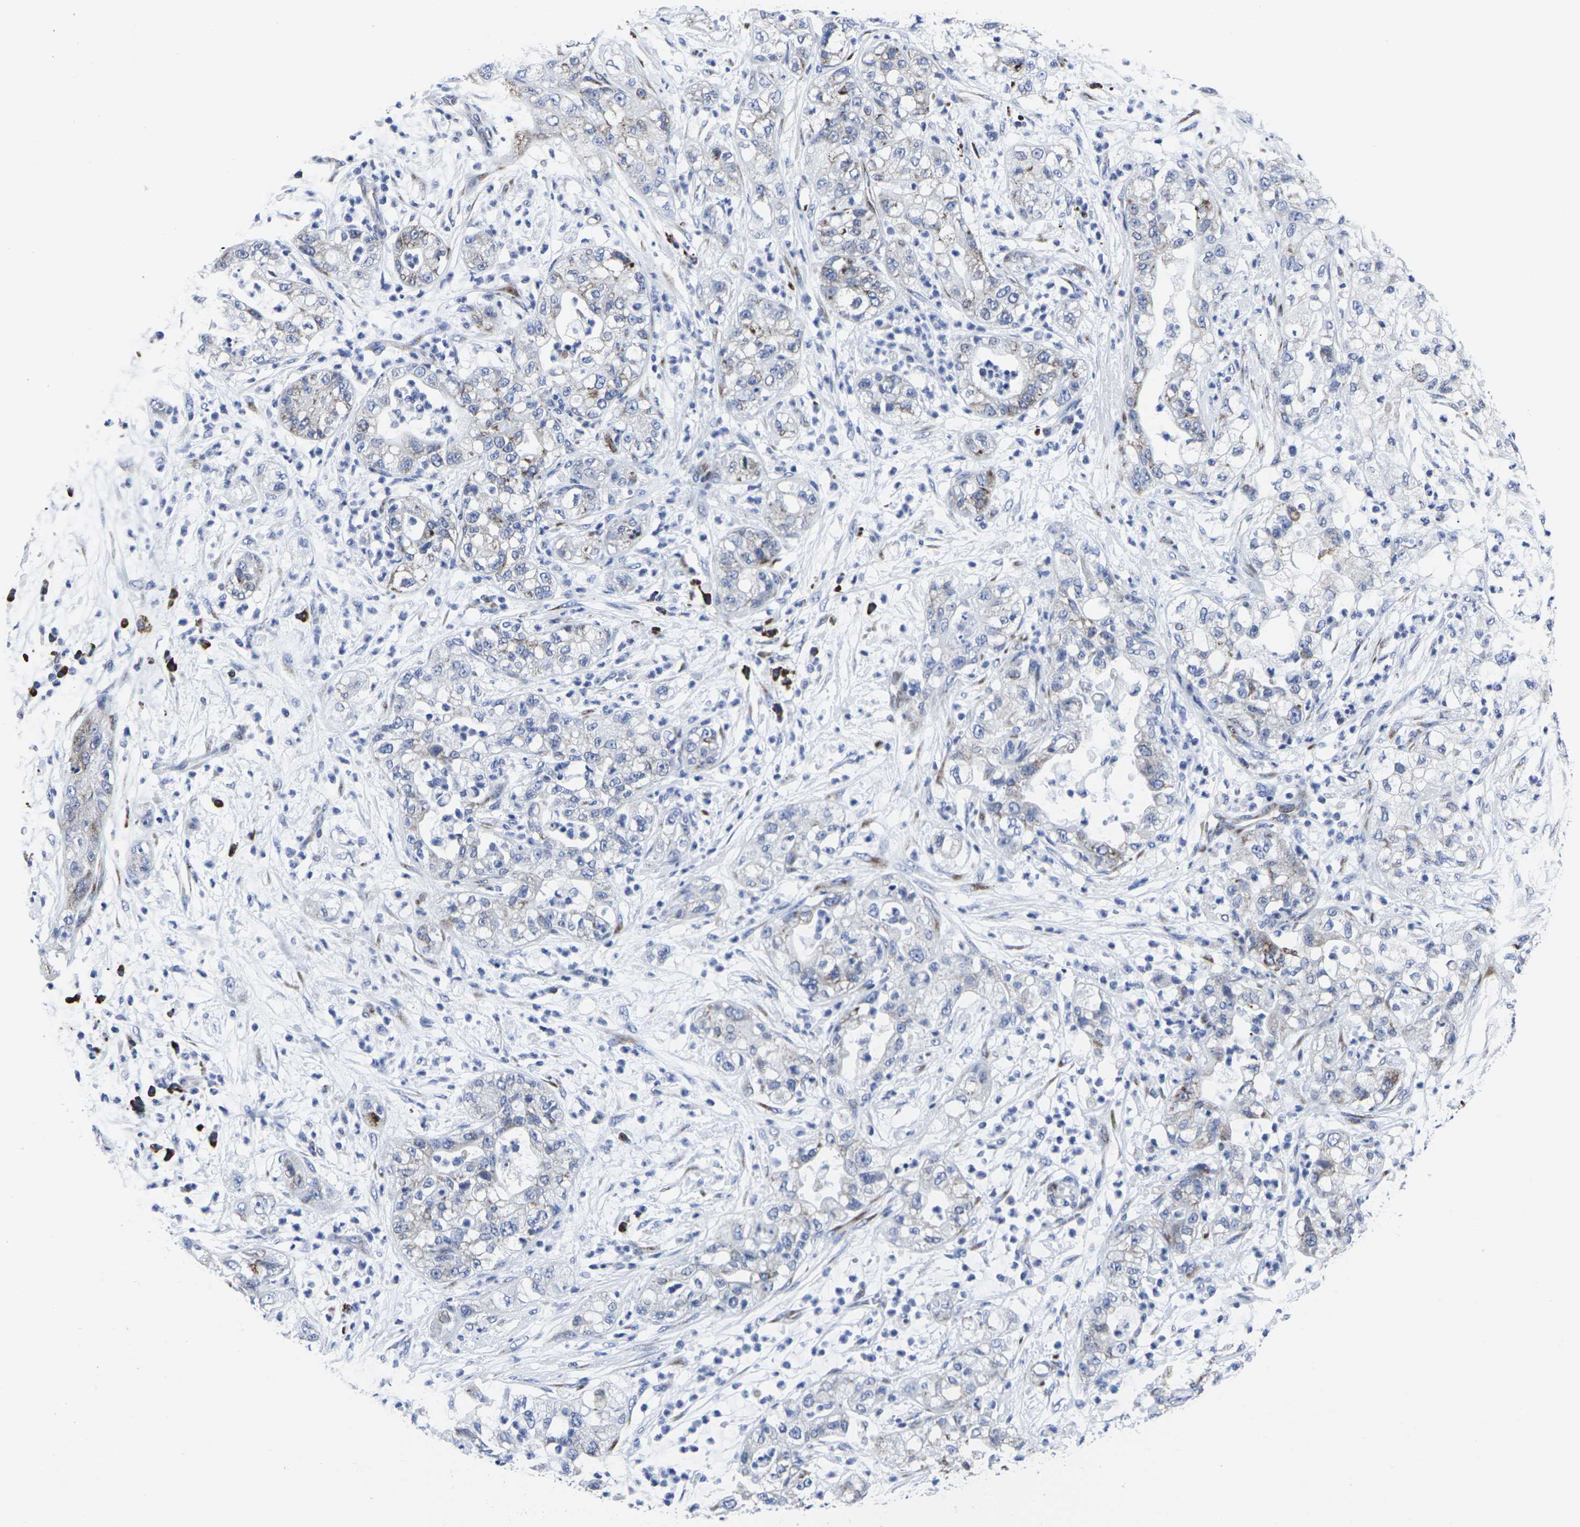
{"staining": {"intensity": "moderate", "quantity": "<25%", "location": "cytoplasmic/membranous"}, "tissue": "pancreatic cancer", "cell_type": "Tumor cells", "image_type": "cancer", "snomed": [{"axis": "morphology", "description": "Adenocarcinoma, NOS"}, {"axis": "topography", "description": "Pancreas"}], "caption": "The micrograph displays immunohistochemical staining of pancreatic cancer (adenocarcinoma). There is moderate cytoplasmic/membranous positivity is appreciated in about <25% of tumor cells. (DAB = brown stain, brightfield microscopy at high magnification).", "gene": "RPN1", "patient": {"sex": "female", "age": 78}}